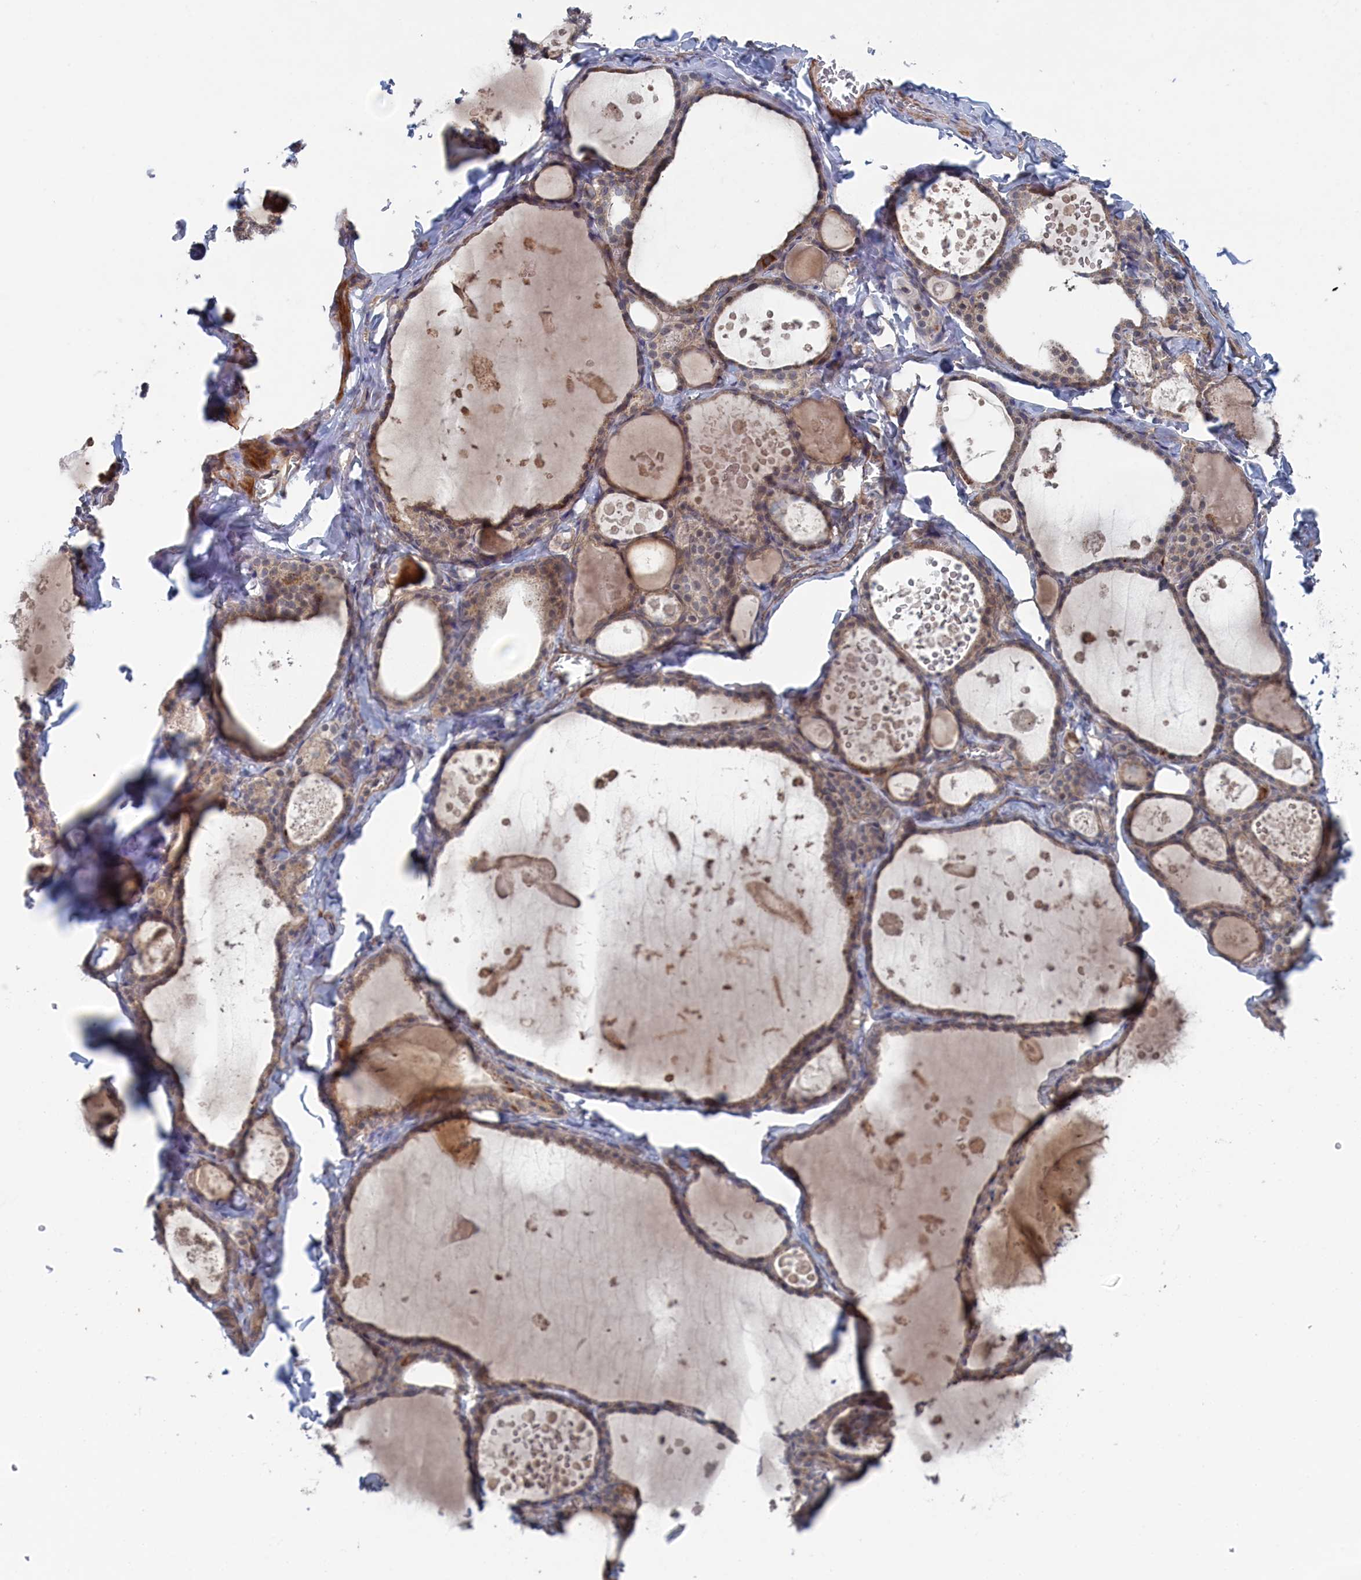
{"staining": {"intensity": "moderate", "quantity": ">75%", "location": "cytoplasmic/membranous"}, "tissue": "thyroid gland", "cell_type": "Glandular cells", "image_type": "normal", "snomed": [{"axis": "morphology", "description": "Normal tissue, NOS"}, {"axis": "topography", "description": "Thyroid gland"}], "caption": "DAB (3,3'-diaminobenzidine) immunohistochemical staining of benign thyroid gland displays moderate cytoplasmic/membranous protein staining in about >75% of glandular cells. (DAB IHC, brown staining for protein, blue staining for nuclei).", "gene": "FILIP1L", "patient": {"sex": "male", "age": 56}}